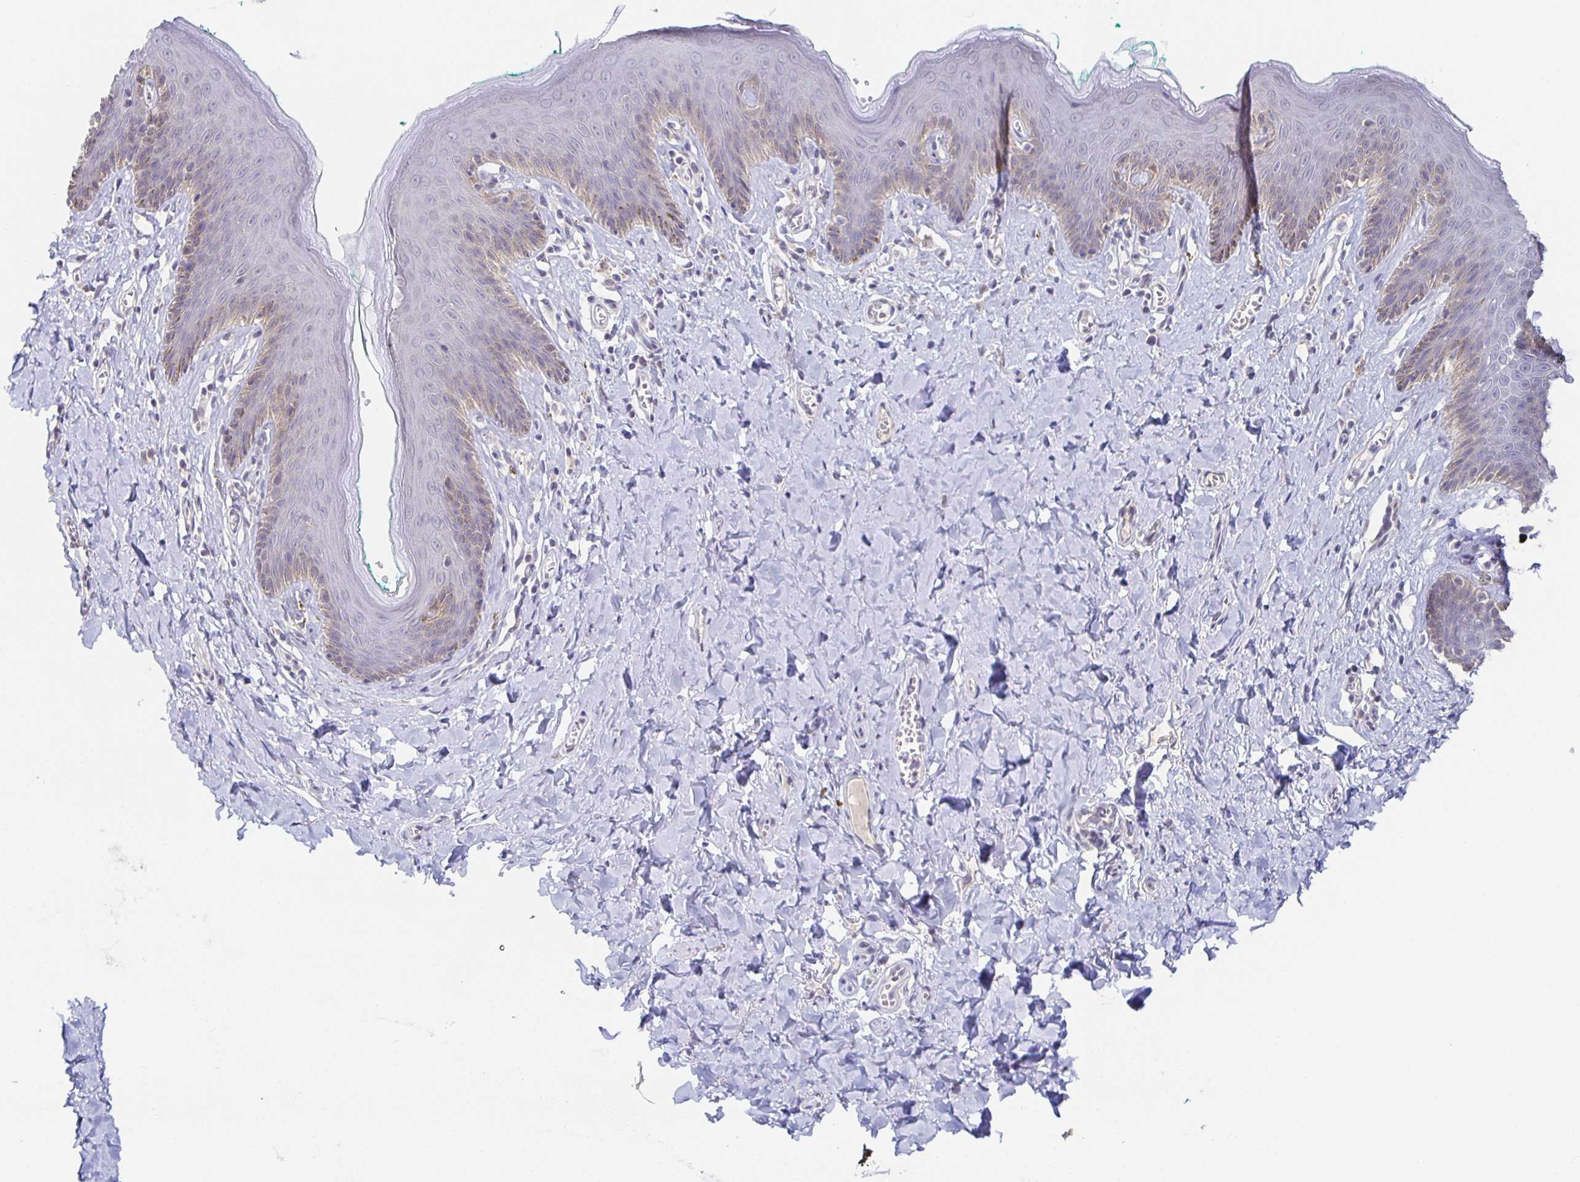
{"staining": {"intensity": "negative", "quantity": "none", "location": "none"}, "tissue": "skin", "cell_type": "Epidermal cells", "image_type": "normal", "snomed": [{"axis": "morphology", "description": "Normal tissue, NOS"}, {"axis": "topography", "description": "Vulva"}, {"axis": "topography", "description": "Peripheral nerve tissue"}], "caption": "IHC histopathology image of benign skin: human skin stained with DAB (3,3'-diaminobenzidine) exhibits no significant protein positivity in epidermal cells.", "gene": "BAD", "patient": {"sex": "female", "age": 66}}